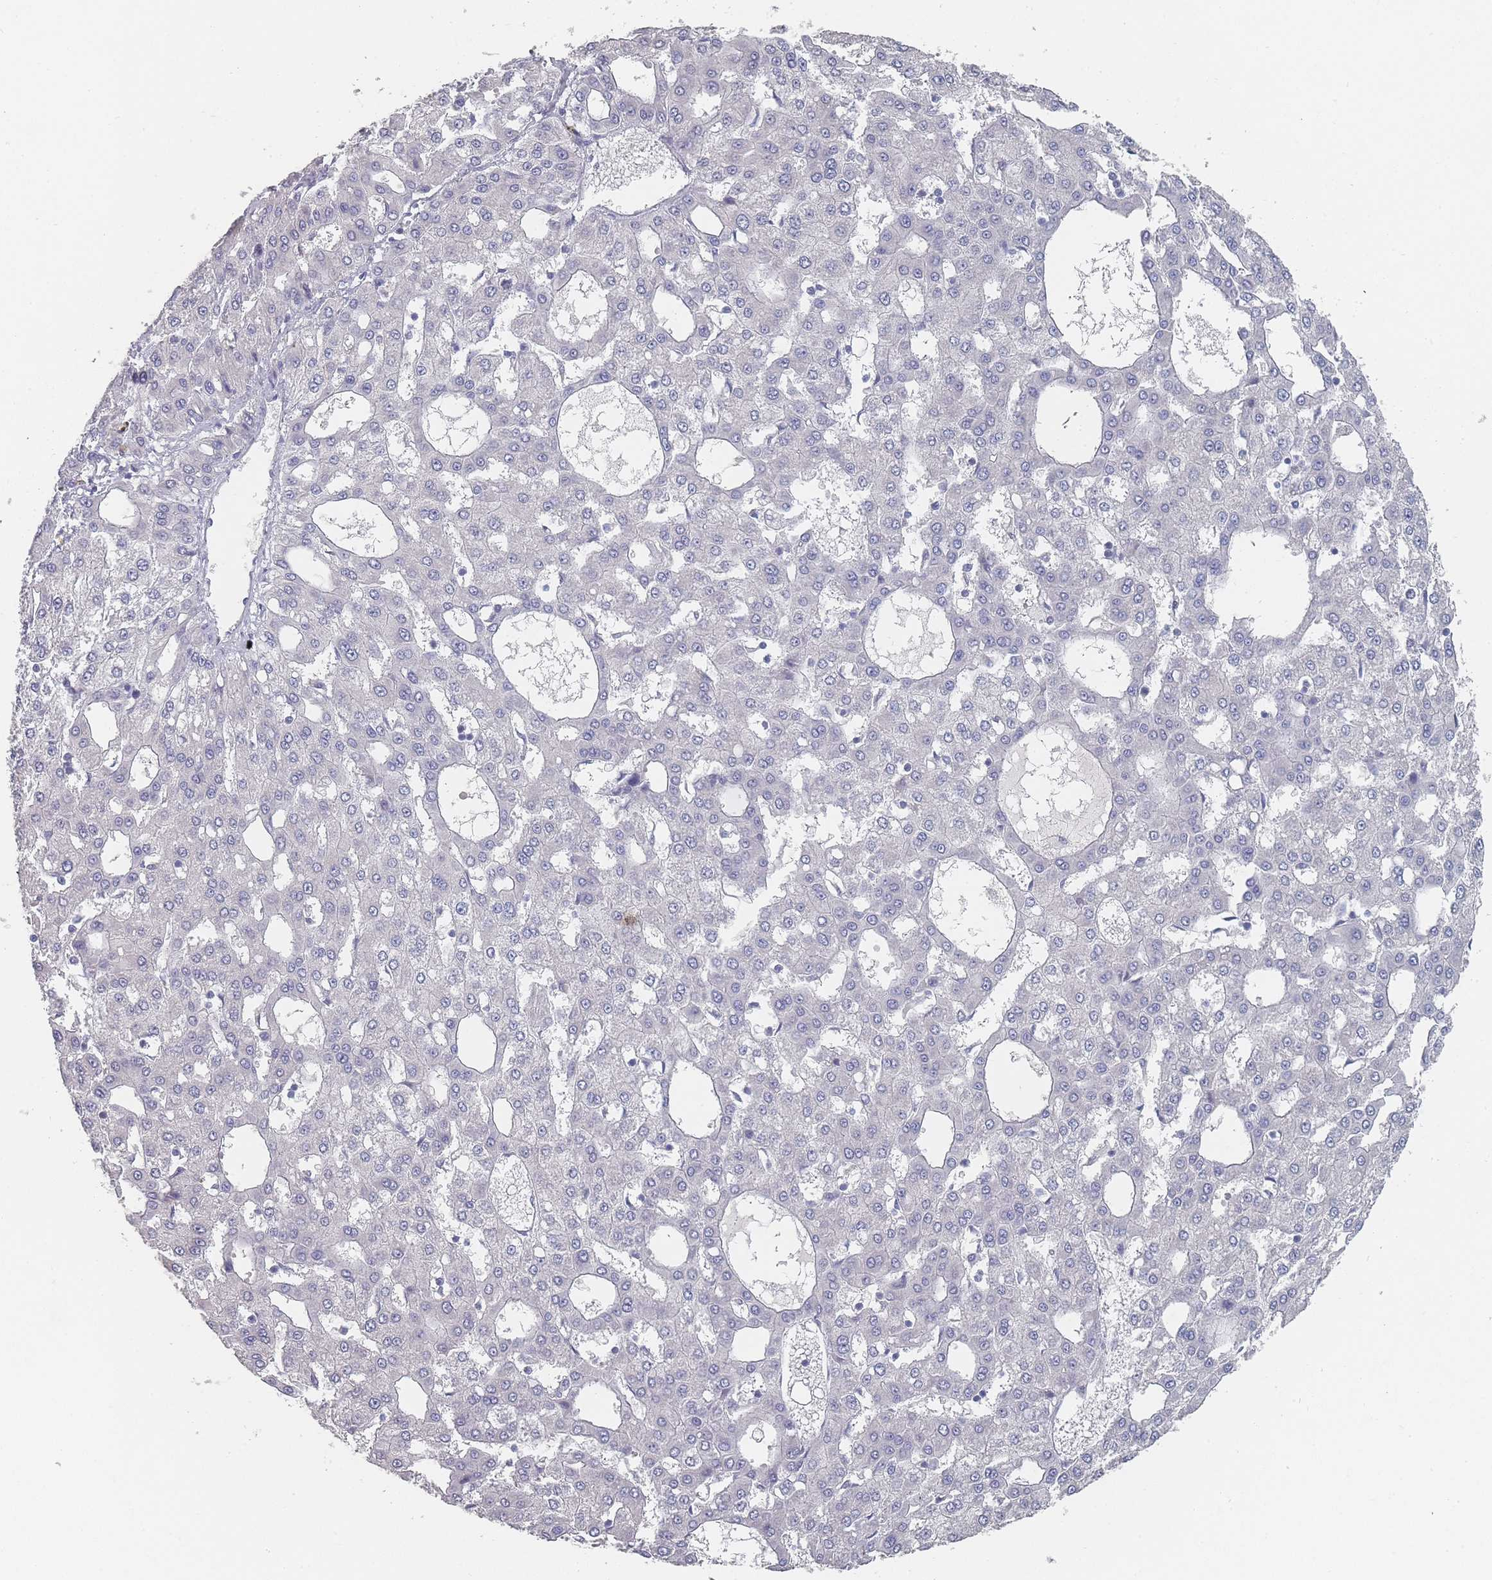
{"staining": {"intensity": "negative", "quantity": "none", "location": "none"}, "tissue": "liver cancer", "cell_type": "Tumor cells", "image_type": "cancer", "snomed": [{"axis": "morphology", "description": "Carcinoma, Hepatocellular, NOS"}, {"axis": "topography", "description": "Liver"}], "caption": "The photomicrograph exhibits no staining of tumor cells in hepatocellular carcinoma (liver). (DAB immunohistochemistry visualized using brightfield microscopy, high magnification).", "gene": "SLC35E4", "patient": {"sex": "male", "age": 47}}